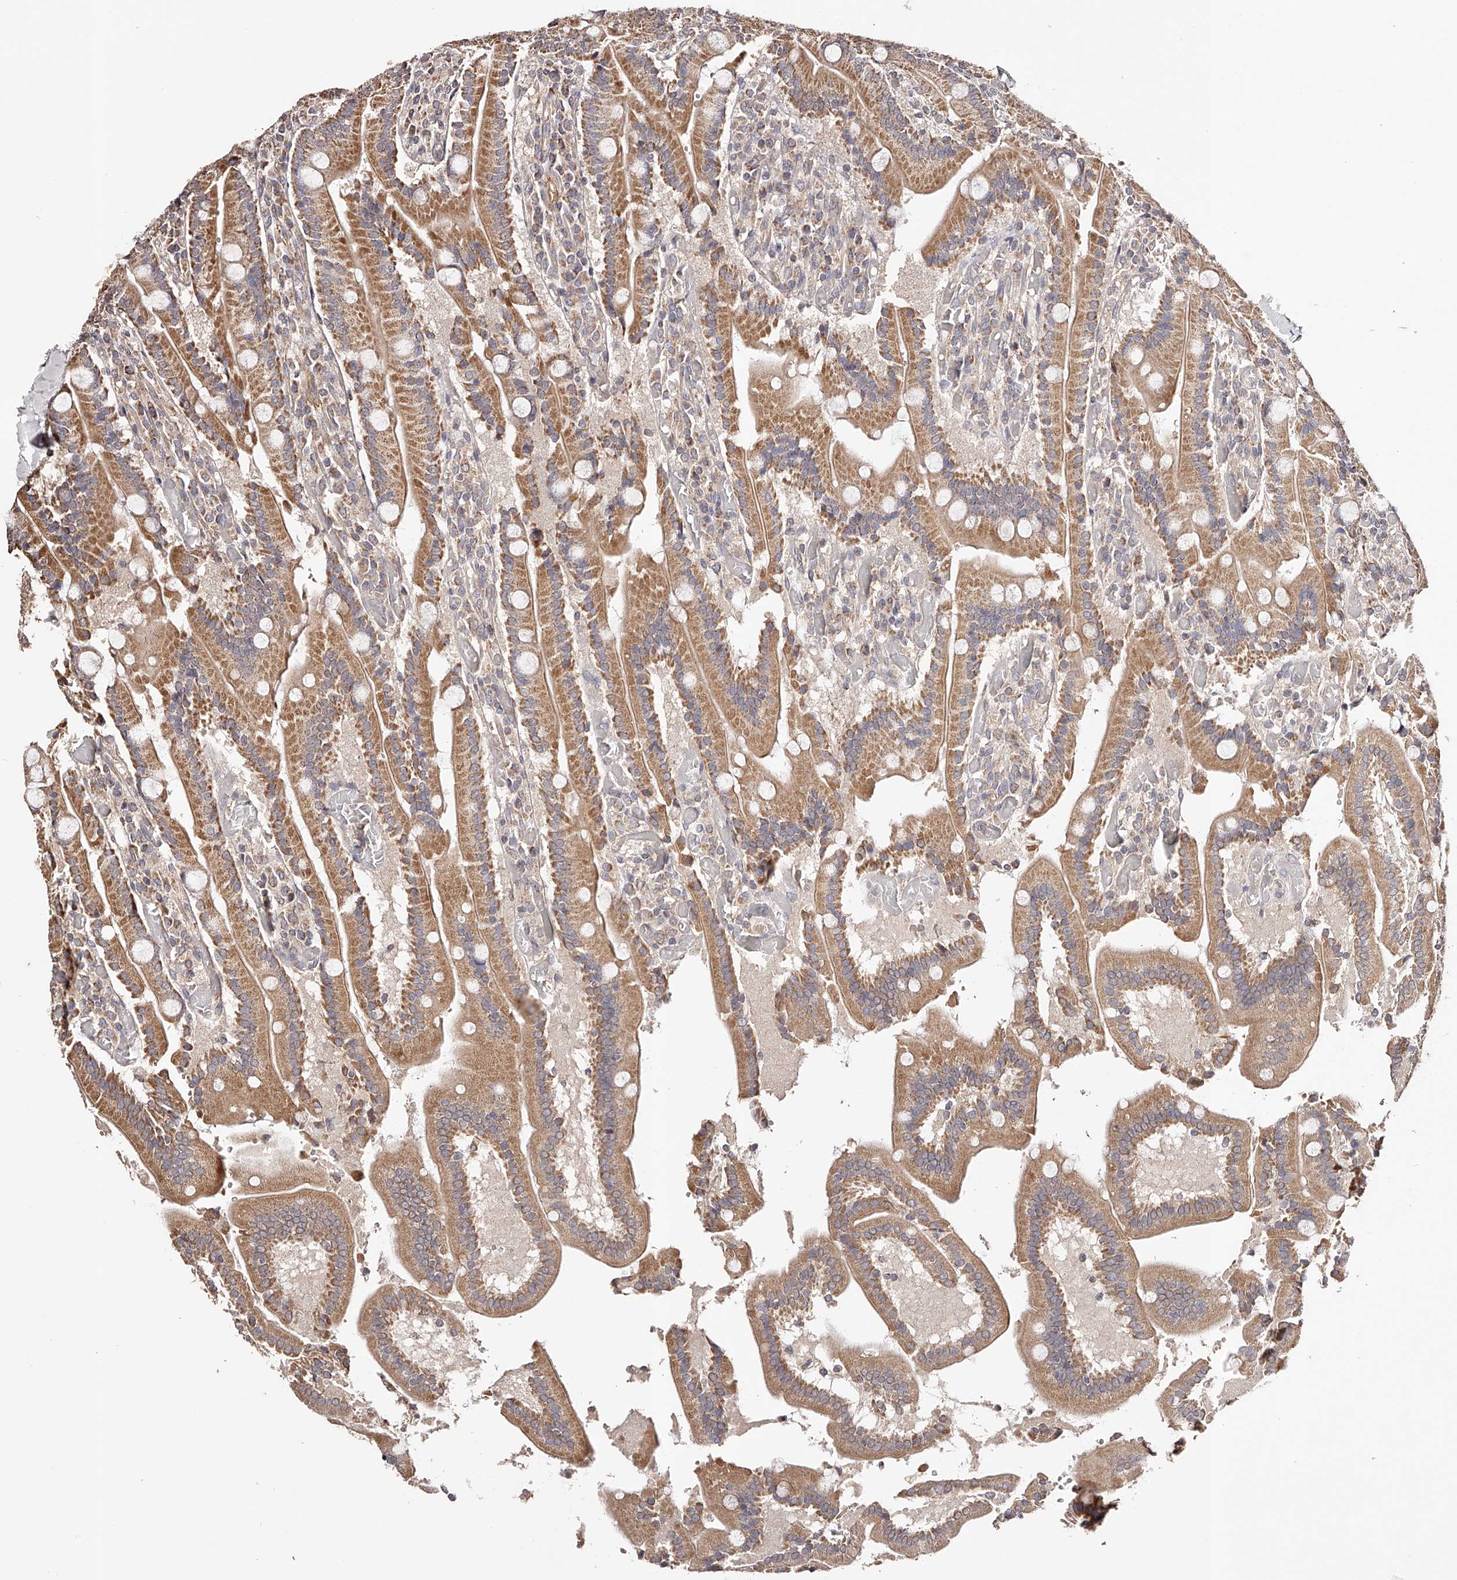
{"staining": {"intensity": "moderate", "quantity": ">75%", "location": "cytoplasmic/membranous"}, "tissue": "duodenum", "cell_type": "Glandular cells", "image_type": "normal", "snomed": [{"axis": "morphology", "description": "Normal tissue, NOS"}, {"axis": "topography", "description": "Duodenum"}], "caption": "IHC image of benign human duodenum stained for a protein (brown), which reveals medium levels of moderate cytoplasmic/membranous expression in approximately >75% of glandular cells.", "gene": "USP21", "patient": {"sex": "female", "age": 62}}